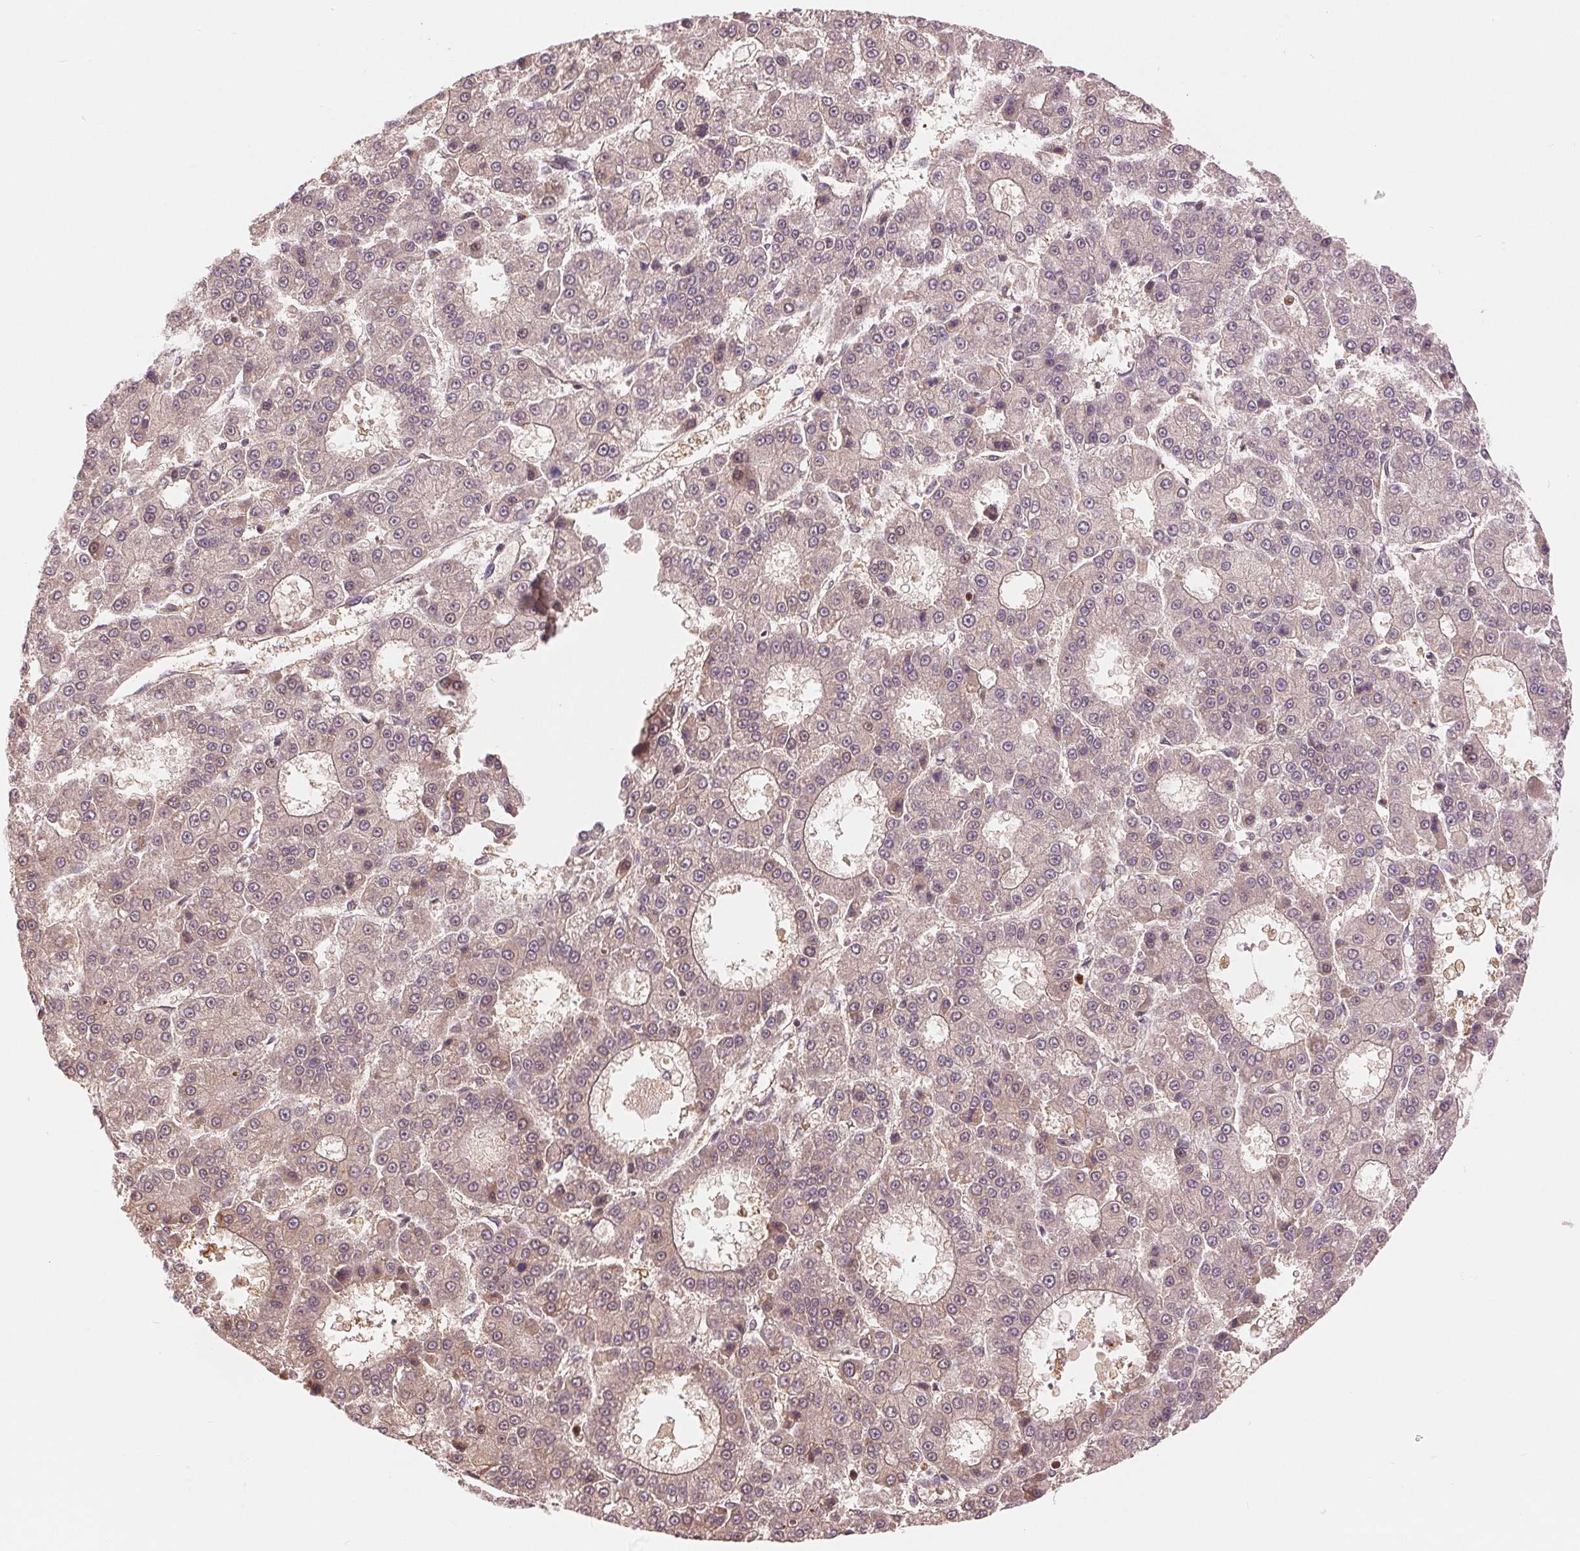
{"staining": {"intensity": "weak", "quantity": "25%-75%", "location": "cytoplasmic/membranous,nuclear"}, "tissue": "liver cancer", "cell_type": "Tumor cells", "image_type": "cancer", "snomed": [{"axis": "morphology", "description": "Carcinoma, Hepatocellular, NOS"}, {"axis": "topography", "description": "Liver"}], "caption": "A micrograph of liver hepatocellular carcinoma stained for a protein exhibits weak cytoplasmic/membranous and nuclear brown staining in tumor cells. (Stains: DAB (3,3'-diaminobenzidine) in brown, nuclei in blue, Microscopy: brightfield microscopy at high magnification).", "gene": "TMEM273", "patient": {"sex": "male", "age": 70}}